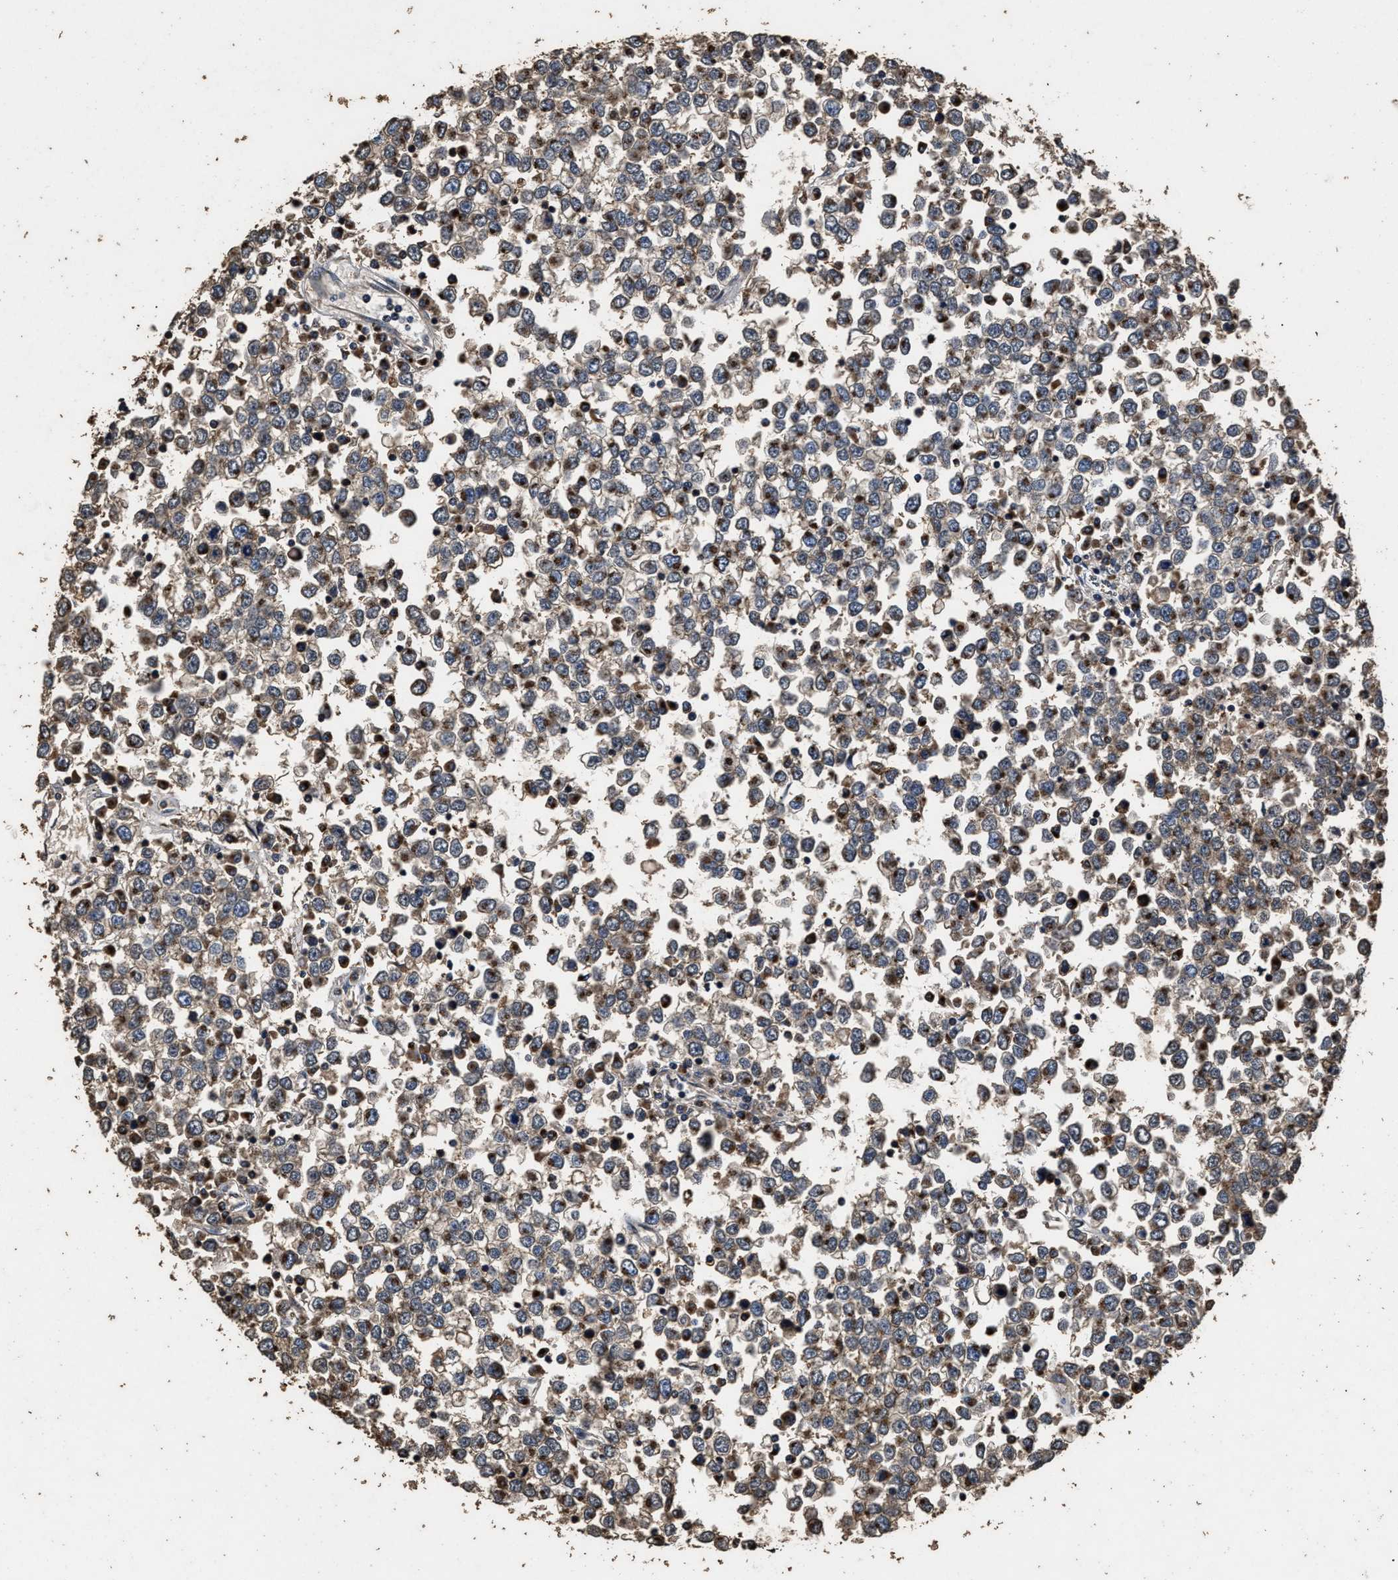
{"staining": {"intensity": "moderate", "quantity": ">75%", "location": "cytoplasmic/membranous"}, "tissue": "testis cancer", "cell_type": "Tumor cells", "image_type": "cancer", "snomed": [{"axis": "morphology", "description": "Seminoma, NOS"}, {"axis": "topography", "description": "Testis"}], "caption": "Moderate cytoplasmic/membranous positivity for a protein is present in about >75% of tumor cells of testis cancer (seminoma) using immunohistochemistry (IHC).", "gene": "TPST2", "patient": {"sex": "male", "age": 65}}